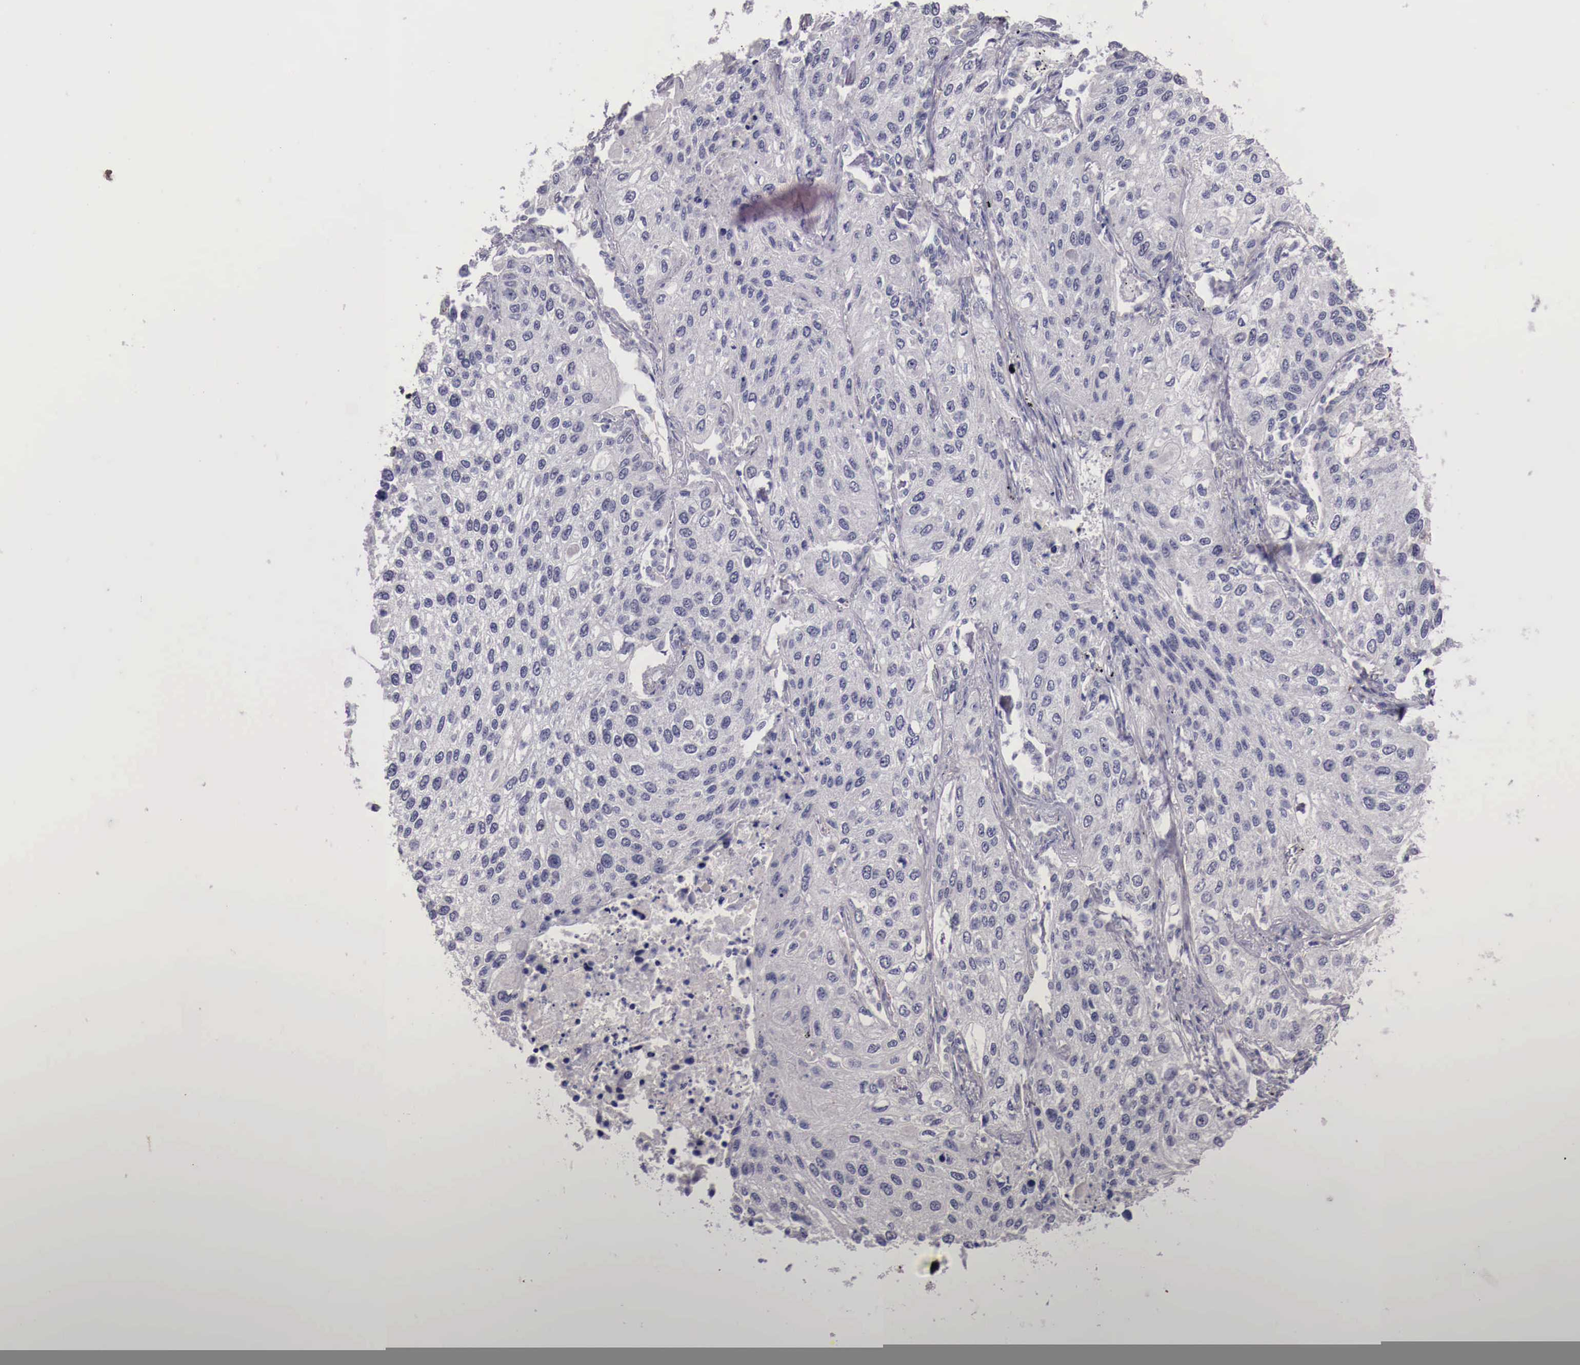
{"staining": {"intensity": "negative", "quantity": "none", "location": "none"}, "tissue": "lung cancer", "cell_type": "Tumor cells", "image_type": "cancer", "snomed": [{"axis": "morphology", "description": "Squamous cell carcinoma, NOS"}, {"axis": "topography", "description": "Lung"}], "caption": "IHC photomicrograph of human squamous cell carcinoma (lung) stained for a protein (brown), which exhibits no positivity in tumor cells.", "gene": "ENOX2", "patient": {"sex": "male", "age": 75}}